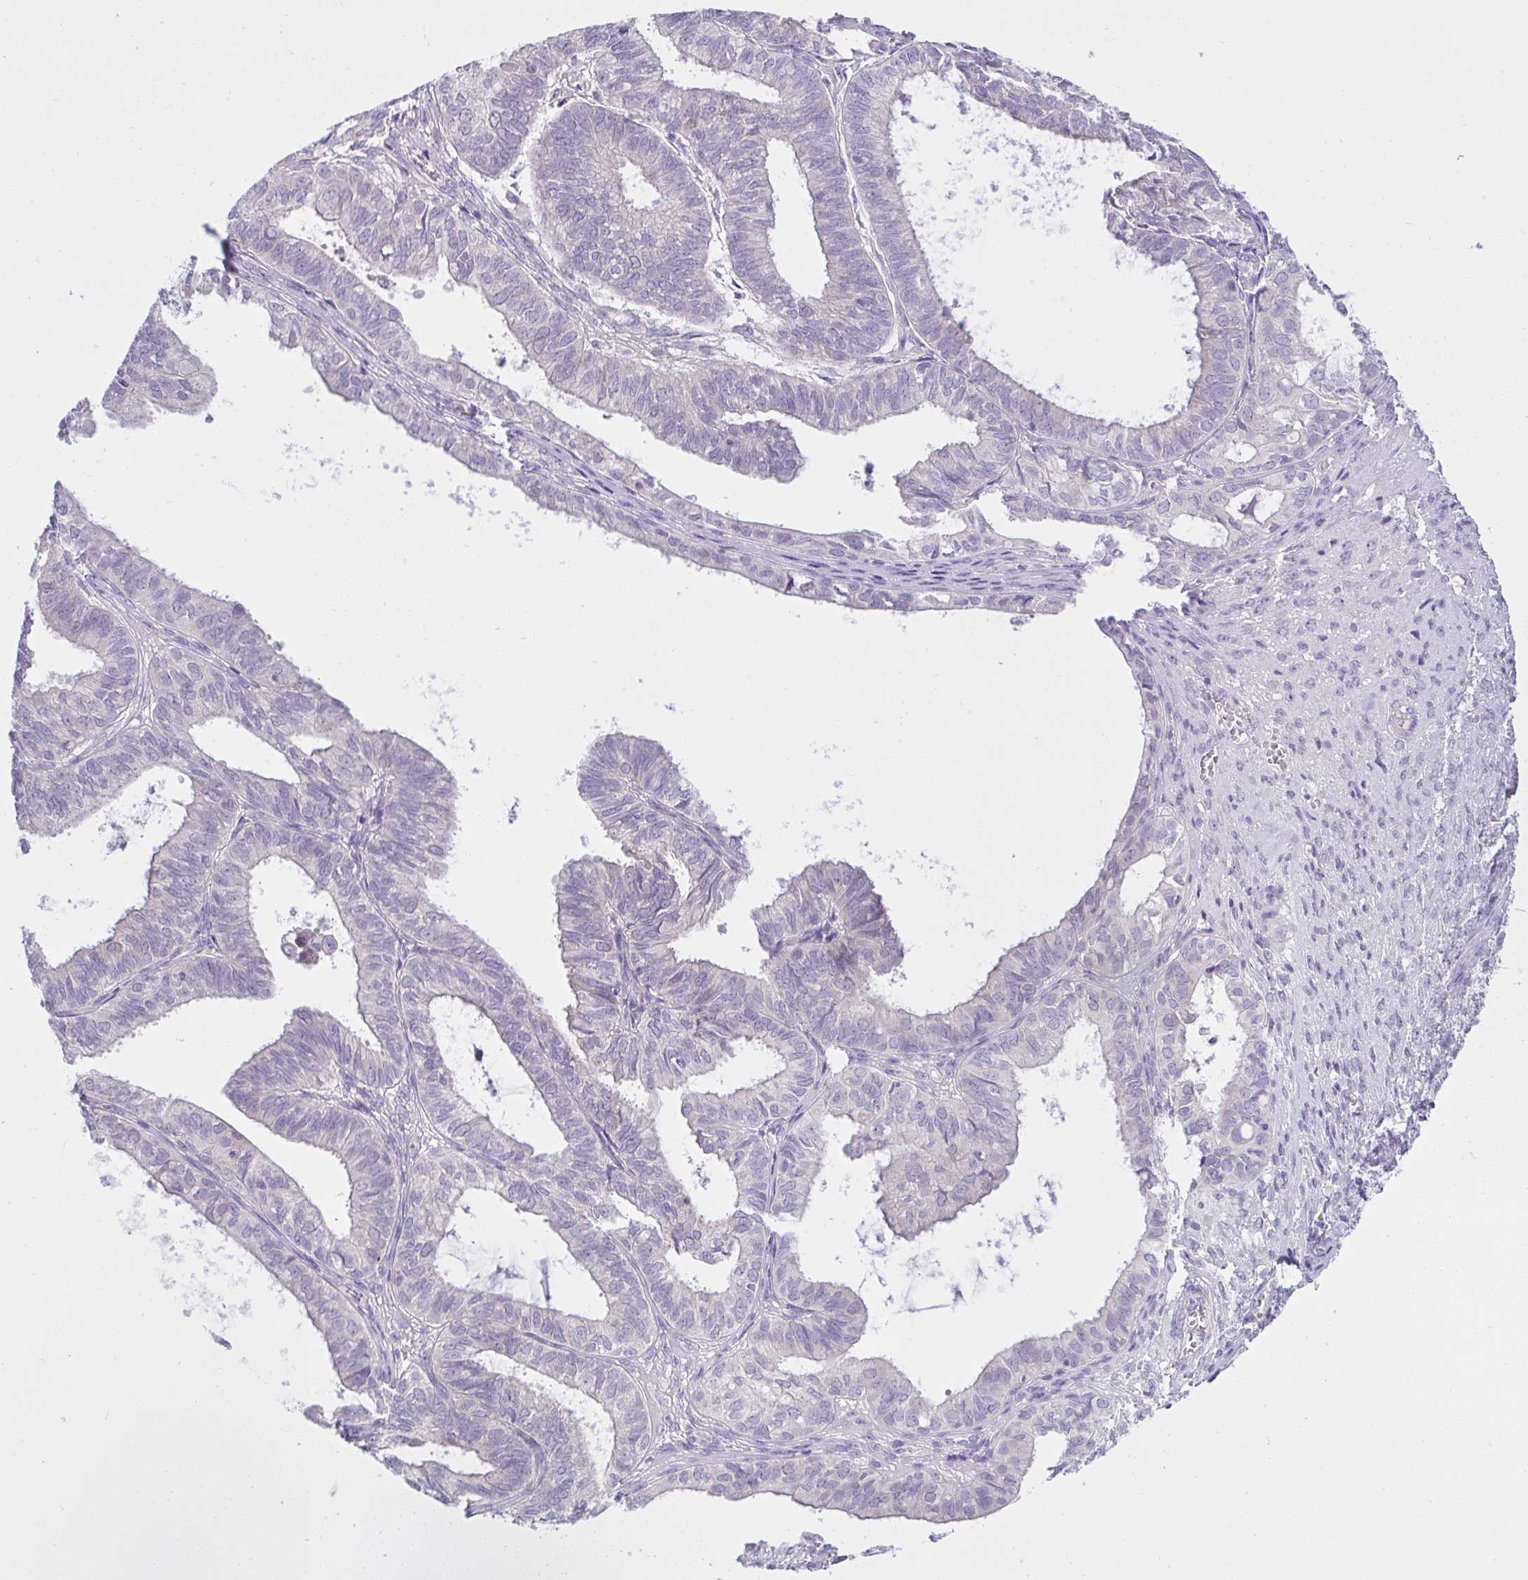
{"staining": {"intensity": "negative", "quantity": "none", "location": "none"}, "tissue": "ovarian cancer", "cell_type": "Tumor cells", "image_type": "cancer", "snomed": [{"axis": "morphology", "description": "Carcinoma, endometroid"}, {"axis": "topography", "description": "Ovary"}], "caption": "Immunohistochemical staining of endometroid carcinoma (ovarian) displays no significant staining in tumor cells.", "gene": "TMEM41A", "patient": {"sex": "female", "age": 64}}